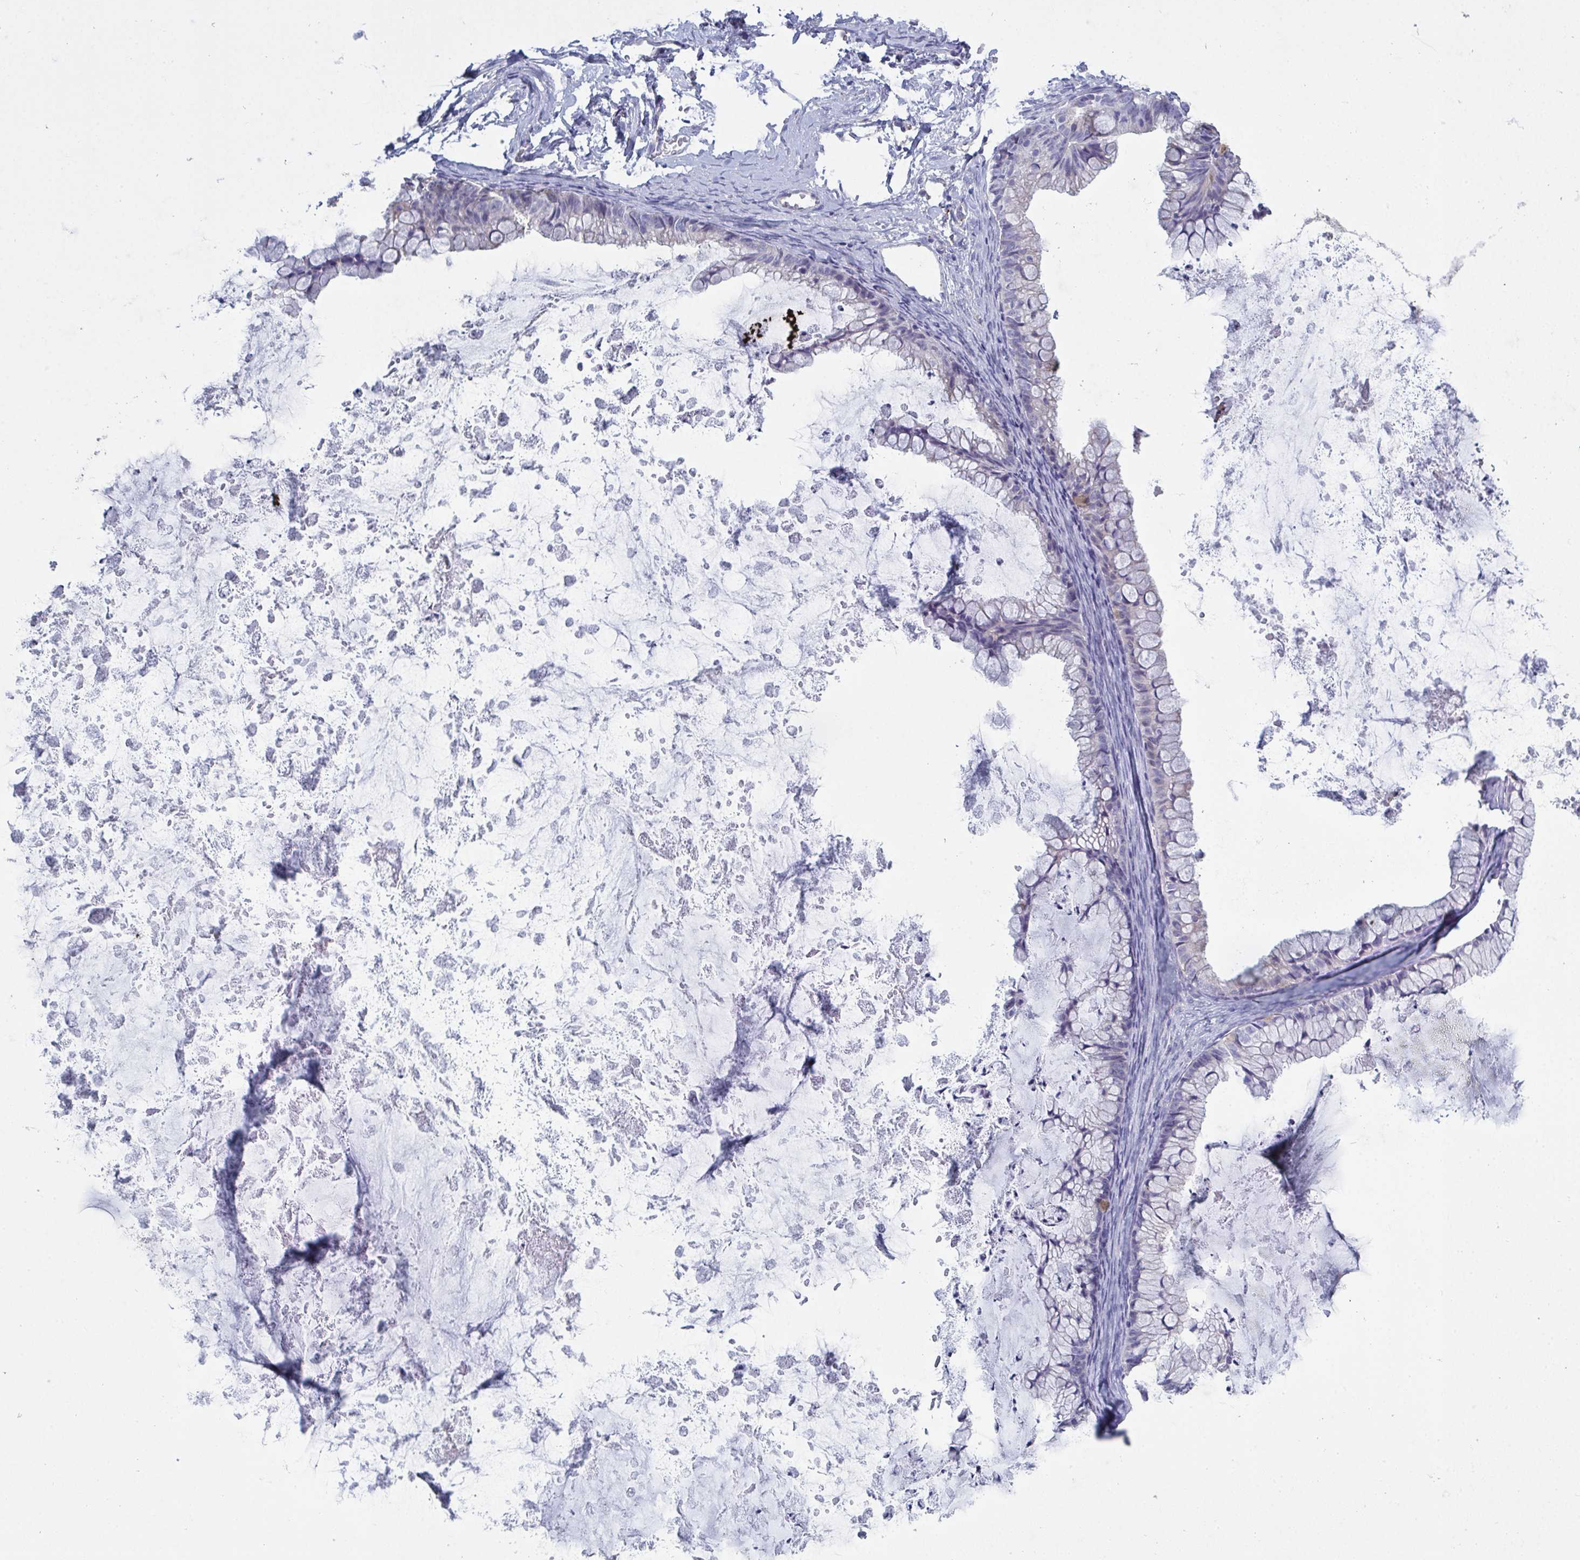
{"staining": {"intensity": "negative", "quantity": "none", "location": "none"}, "tissue": "ovarian cancer", "cell_type": "Tumor cells", "image_type": "cancer", "snomed": [{"axis": "morphology", "description": "Cystadenocarcinoma, mucinous, NOS"}, {"axis": "topography", "description": "Ovary"}], "caption": "Tumor cells show no significant protein positivity in ovarian mucinous cystadenocarcinoma. (DAB immunohistochemistry with hematoxylin counter stain).", "gene": "GALNT13", "patient": {"sex": "female", "age": 35}}